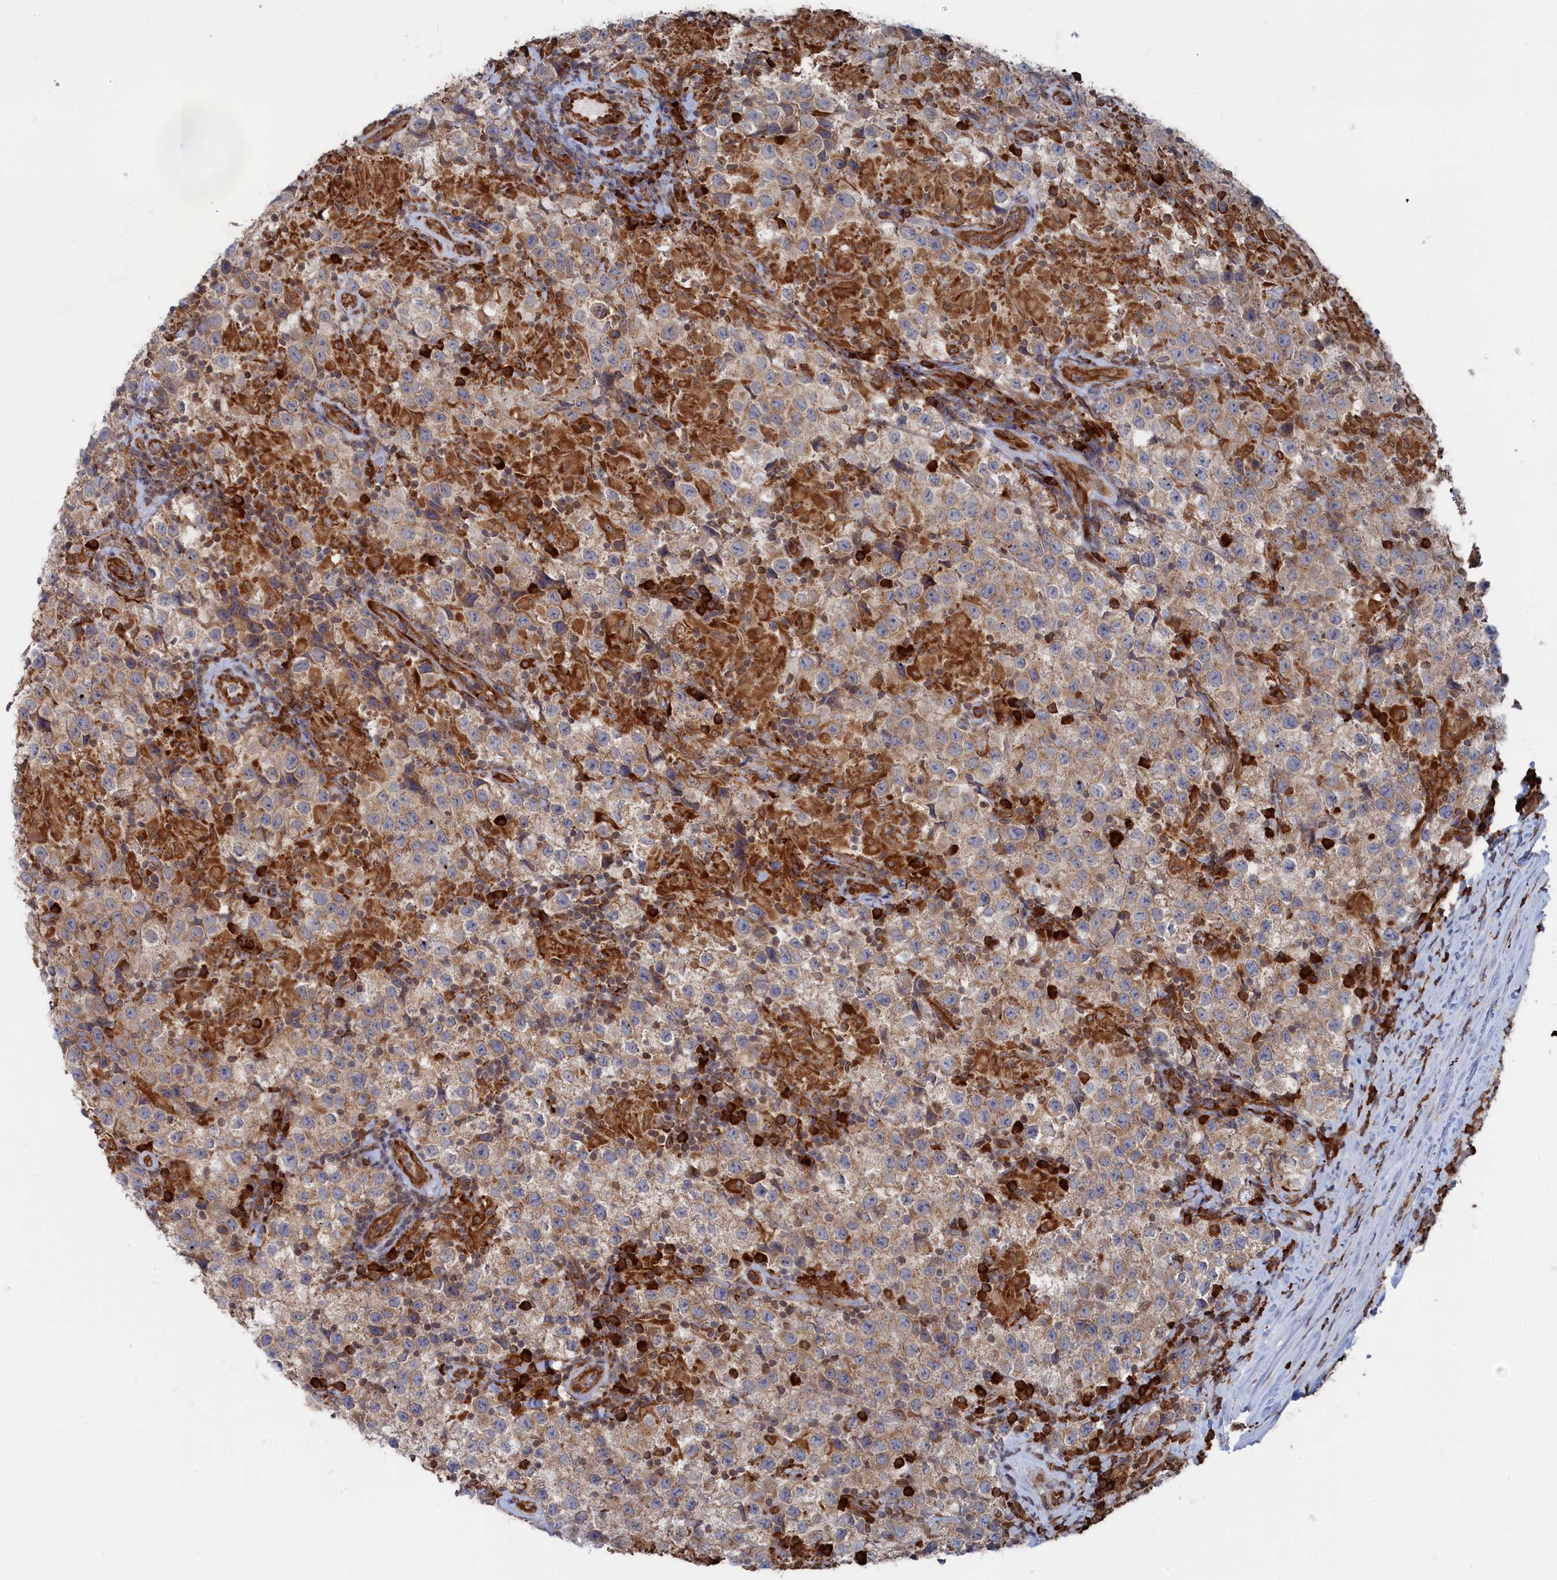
{"staining": {"intensity": "weak", "quantity": ">75%", "location": "cytoplasmic/membranous"}, "tissue": "testis cancer", "cell_type": "Tumor cells", "image_type": "cancer", "snomed": [{"axis": "morphology", "description": "Seminoma, NOS"}, {"axis": "morphology", "description": "Carcinoma, Embryonal, NOS"}, {"axis": "topography", "description": "Testis"}], "caption": "Human seminoma (testis) stained for a protein (brown) demonstrates weak cytoplasmic/membranous positive positivity in about >75% of tumor cells.", "gene": "BPIFB6", "patient": {"sex": "male", "age": 41}}